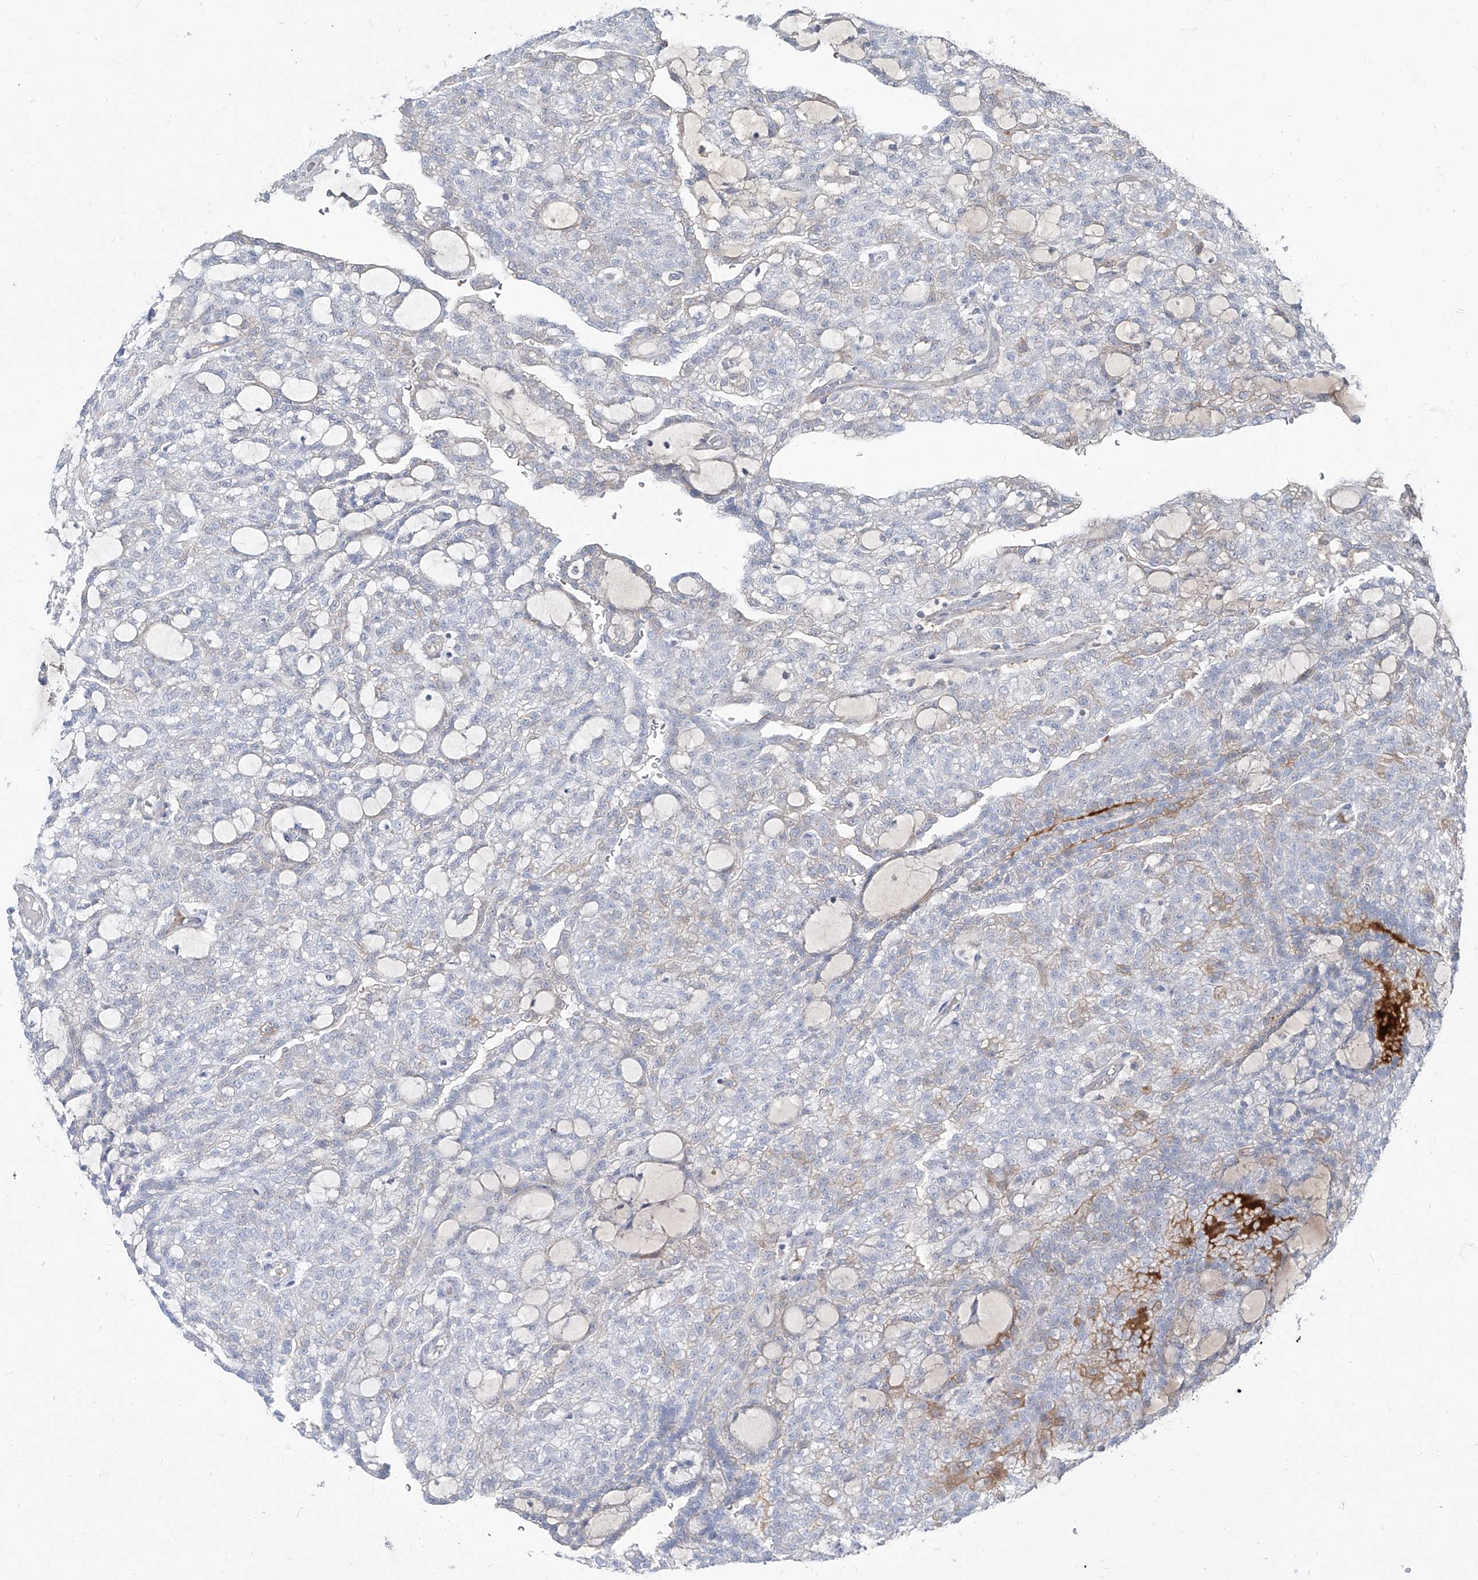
{"staining": {"intensity": "negative", "quantity": "none", "location": "none"}, "tissue": "renal cancer", "cell_type": "Tumor cells", "image_type": "cancer", "snomed": [{"axis": "morphology", "description": "Adenocarcinoma, NOS"}, {"axis": "topography", "description": "Kidney"}], "caption": "IHC micrograph of adenocarcinoma (renal) stained for a protein (brown), which shows no expression in tumor cells. The staining was performed using DAB (3,3'-diaminobenzidine) to visualize the protein expression in brown, while the nuclei were stained in blue with hematoxylin (Magnification: 20x).", "gene": "HOXA3", "patient": {"sex": "male", "age": 63}}